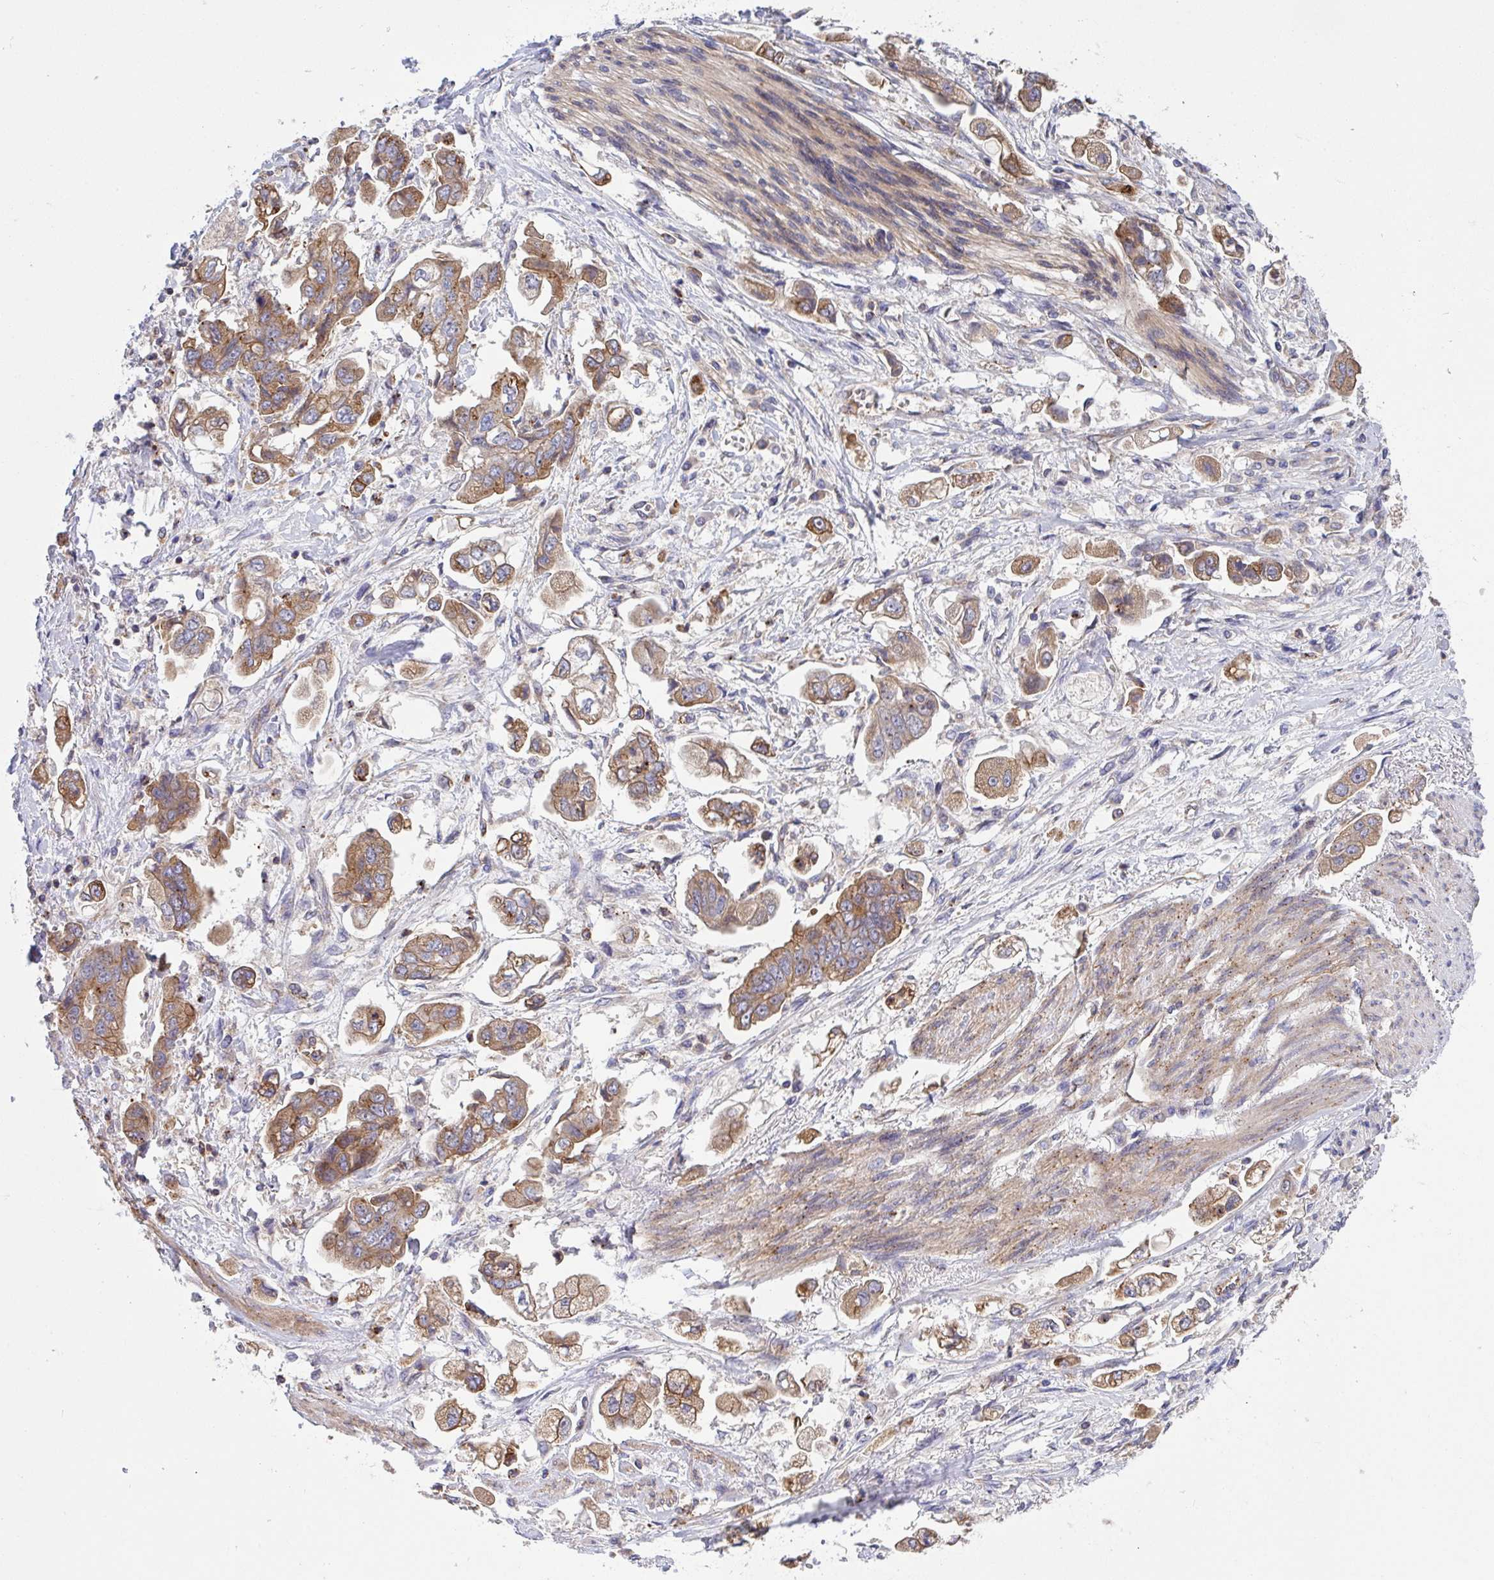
{"staining": {"intensity": "moderate", "quantity": ">75%", "location": "cytoplasmic/membranous"}, "tissue": "stomach cancer", "cell_type": "Tumor cells", "image_type": "cancer", "snomed": [{"axis": "morphology", "description": "Adenocarcinoma, NOS"}, {"axis": "topography", "description": "Stomach"}], "caption": "Immunohistochemistry (IHC) (DAB (3,3'-diaminobenzidine)) staining of human adenocarcinoma (stomach) demonstrates moderate cytoplasmic/membranous protein positivity in approximately >75% of tumor cells.", "gene": "C4orf36", "patient": {"sex": "male", "age": 62}}